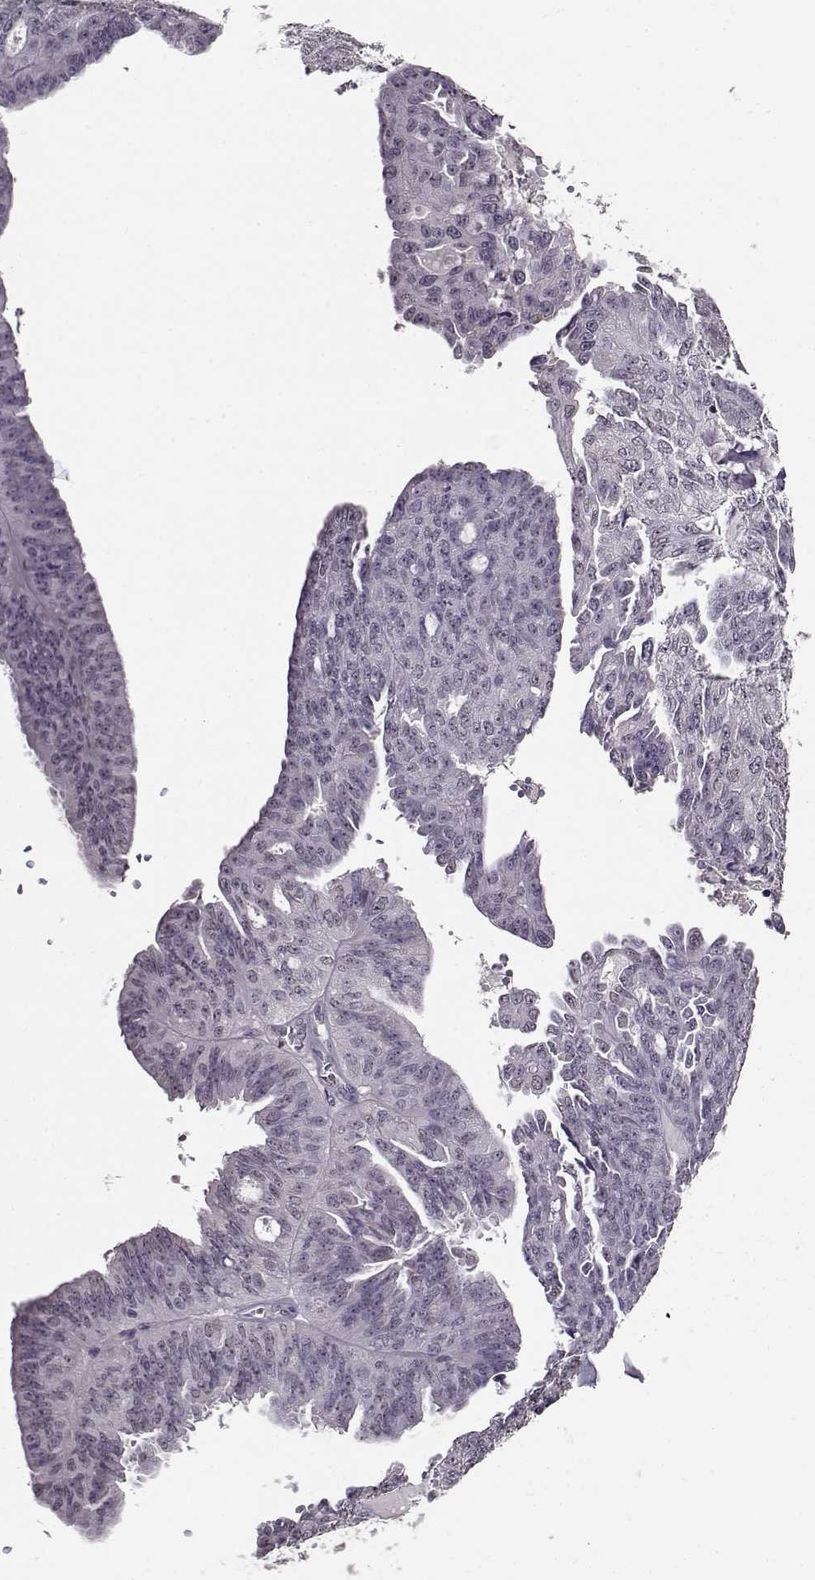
{"staining": {"intensity": "negative", "quantity": "none", "location": "none"}, "tissue": "ovarian cancer", "cell_type": "Tumor cells", "image_type": "cancer", "snomed": [{"axis": "morphology", "description": "Cystadenocarcinoma, serous, NOS"}, {"axis": "topography", "description": "Ovary"}], "caption": "A high-resolution histopathology image shows IHC staining of ovarian cancer (serous cystadenocarcinoma), which exhibits no significant staining in tumor cells.", "gene": "RP1L1", "patient": {"sex": "female", "age": 71}}